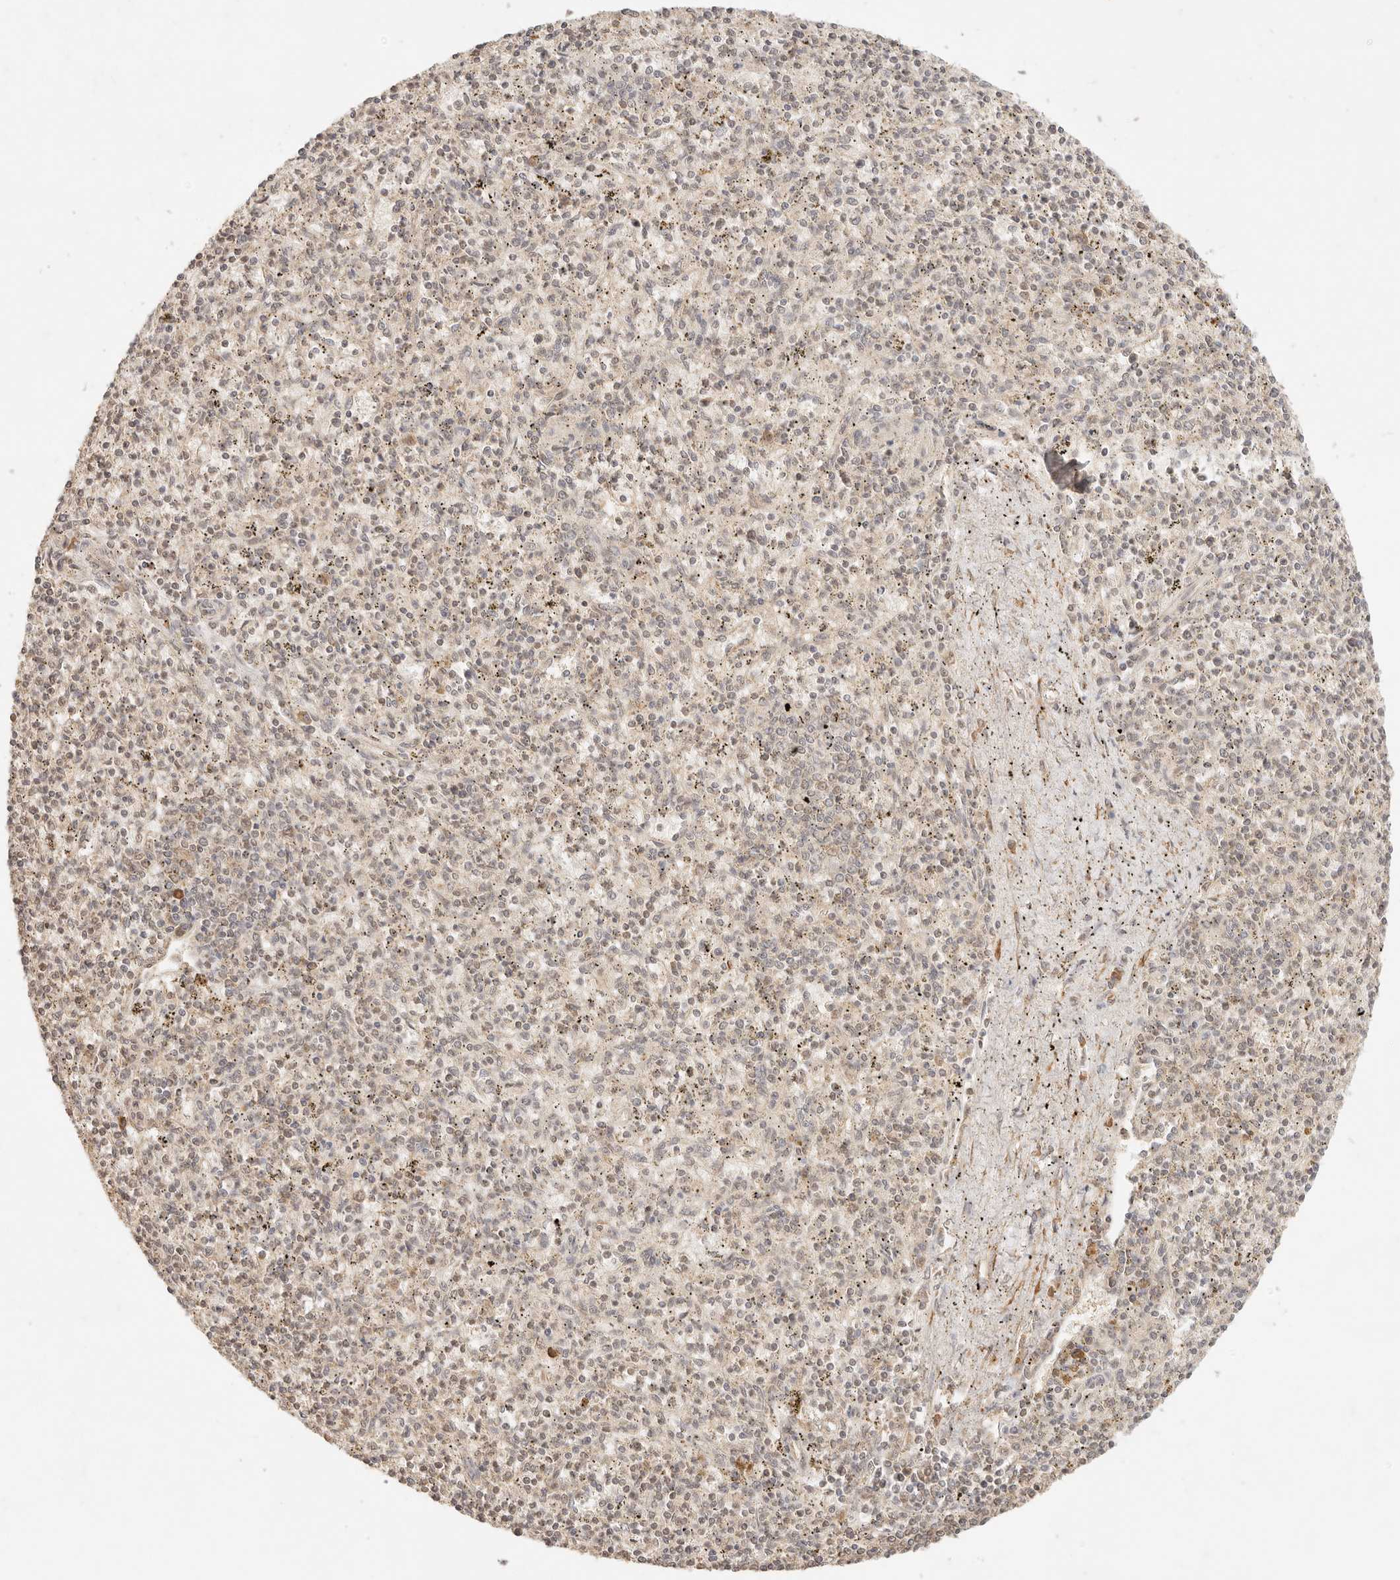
{"staining": {"intensity": "weak", "quantity": "25%-75%", "location": "cytoplasmic/membranous,nuclear"}, "tissue": "spleen", "cell_type": "Cells in red pulp", "image_type": "normal", "snomed": [{"axis": "morphology", "description": "Normal tissue, NOS"}, {"axis": "topography", "description": "Spleen"}], "caption": "Cells in red pulp show low levels of weak cytoplasmic/membranous,nuclear staining in approximately 25%-75% of cells in unremarkable spleen. Immunohistochemistry (ihc) stains the protein of interest in brown and the nuclei are stained blue.", "gene": "TRIM11", "patient": {"sex": "male", "age": 72}}